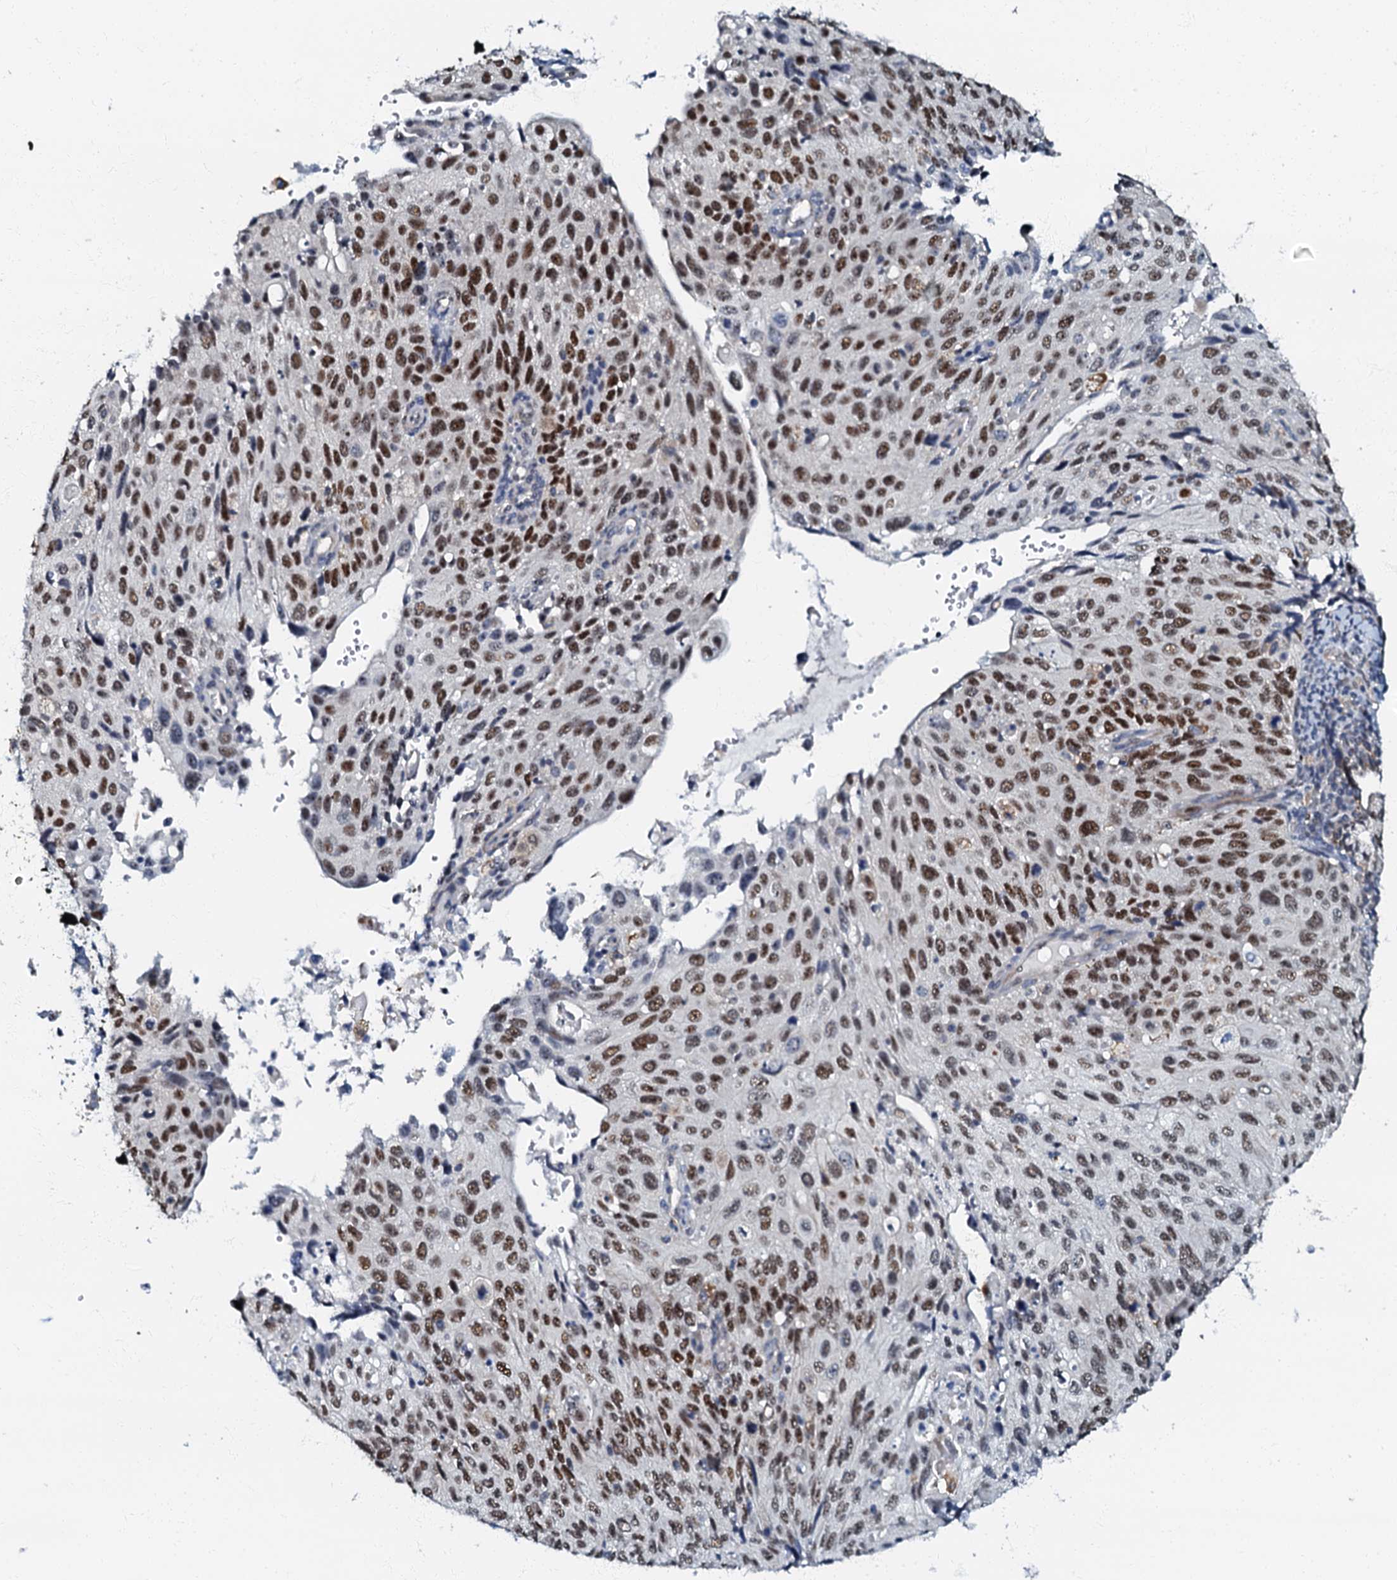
{"staining": {"intensity": "moderate", "quantity": "25%-75%", "location": "nuclear"}, "tissue": "cervical cancer", "cell_type": "Tumor cells", "image_type": "cancer", "snomed": [{"axis": "morphology", "description": "Squamous cell carcinoma, NOS"}, {"axis": "topography", "description": "Cervix"}], "caption": "Immunohistochemical staining of human cervical cancer (squamous cell carcinoma) shows medium levels of moderate nuclear positivity in about 25%-75% of tumor cells.", "gene": "OLAH", "patient": {"sex": "female", "age": 70}}